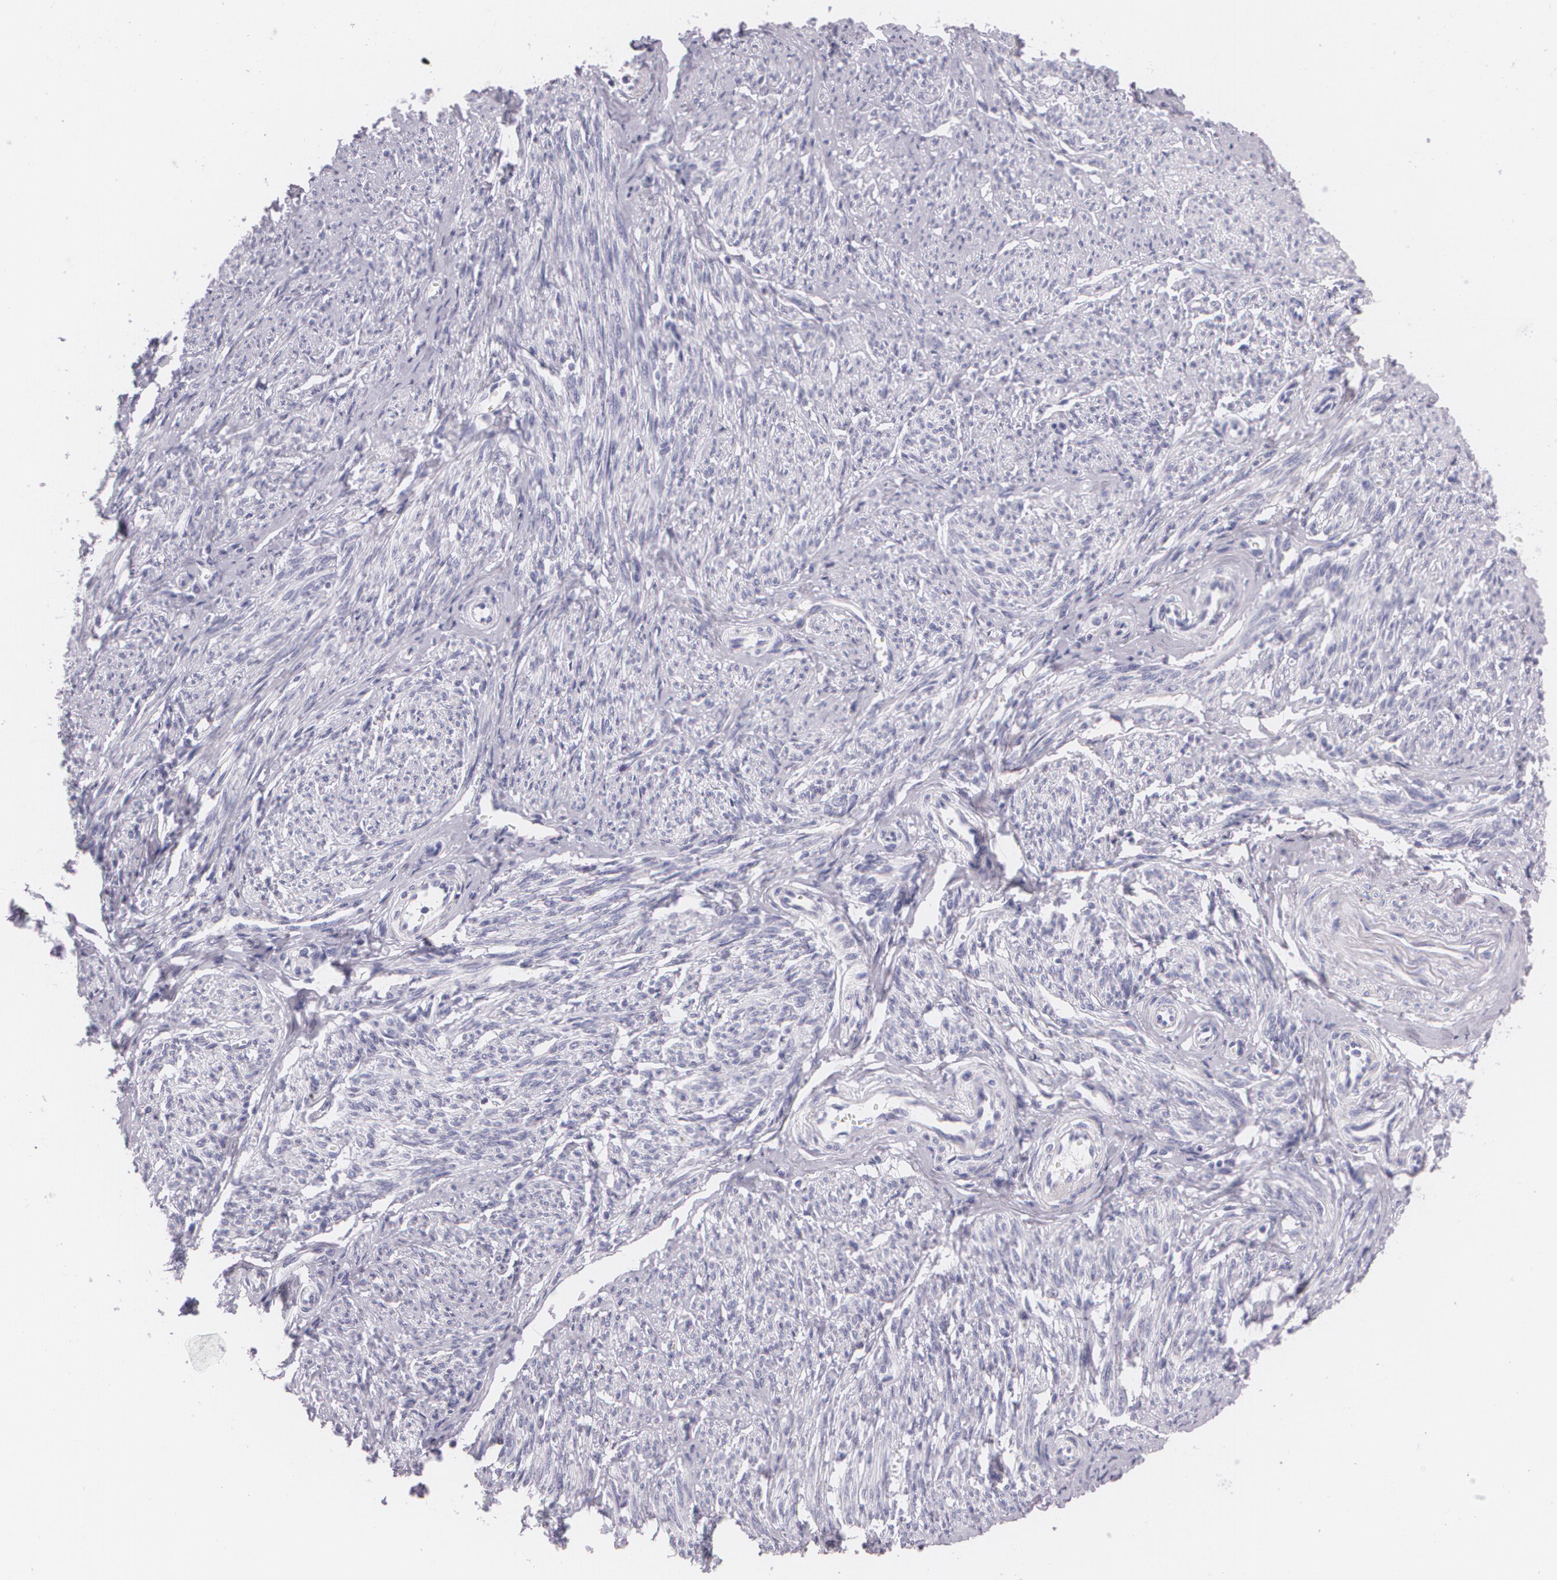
{"staining": {"intensity": "negative", "quantity": "none", "location": "none"}, "tissue": "smooth muscle", "cell_type": "Smooth muscle cells", "image_type": "normal", "snomed": [{"axis": "morphology", "description": "Normal tissue, NOS"}, {"axis": "topography", "description": "Smooth muscle"}, {"axis": "topography", "description": "Cervix"}], "caption": "A high-resolution image shows immunohistochemistry (IHC) staining of benign smooth muscle, which exhibits no significant staining in smooth muscle cells.", "gene": "DLG4", "patient": {"sex": "female", "age": 70}}